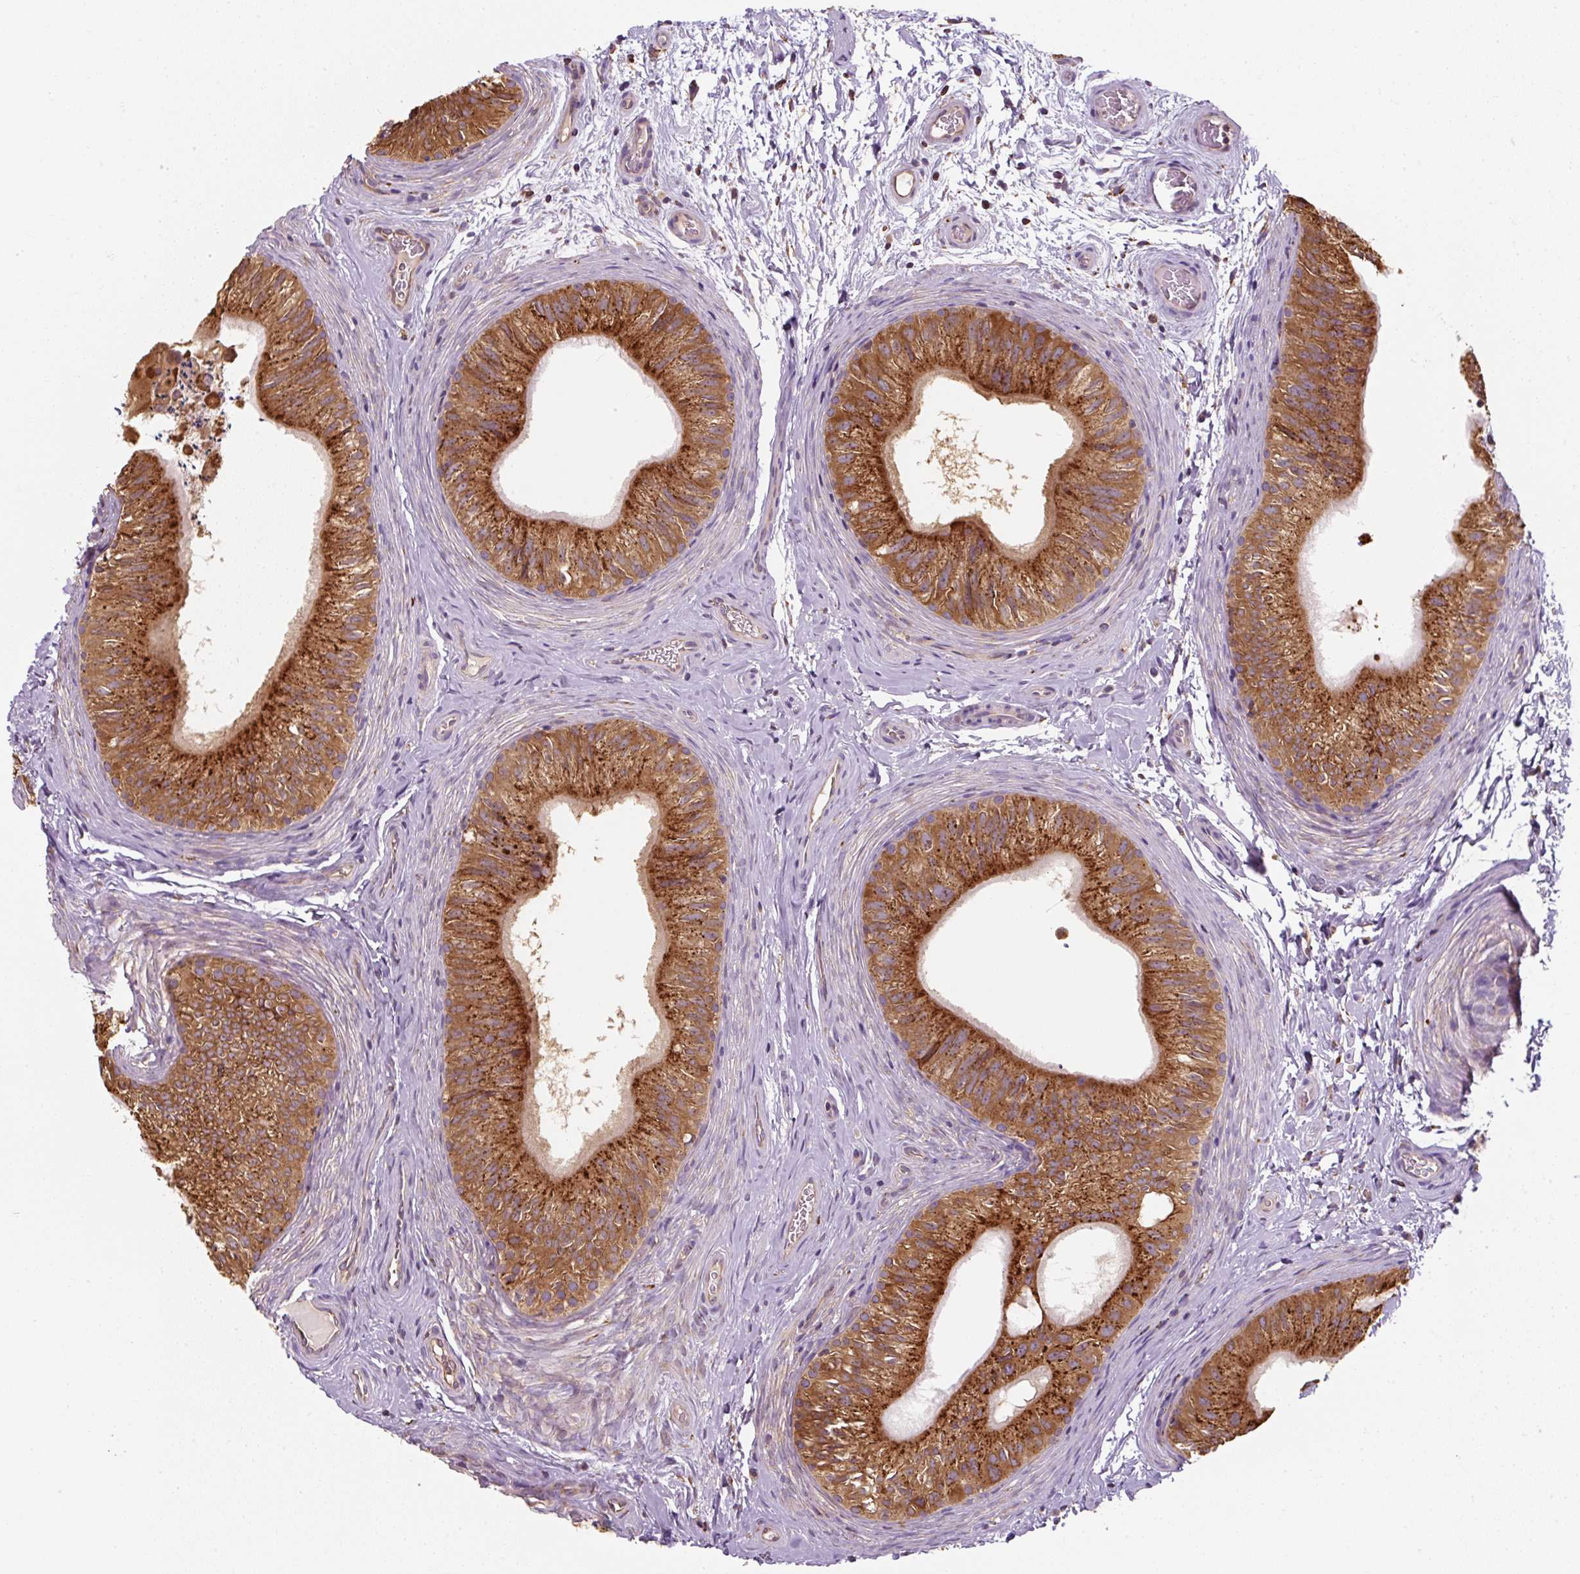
{"staining": {"intensity": "strong", "quantity": ">75%", "location": "cytoplasmic/membranous"}, "tissue": "epididymis", "cell_type": "Glandular cells", "image_type": "normal", "snomed": [{"axis": "morphology", "description": "Normal tissue, NOS"}, {"axis": "topography", "description": "Epididymis"}], "caption": "Epididymis stained with immunohistochemistry (IHC) demonstrates strong cytoplasmic/membranous positivity in approximately >75% of glandular cells.", "gene": "PRKCSH", "patient": {"sex": "male", "age": 24}}